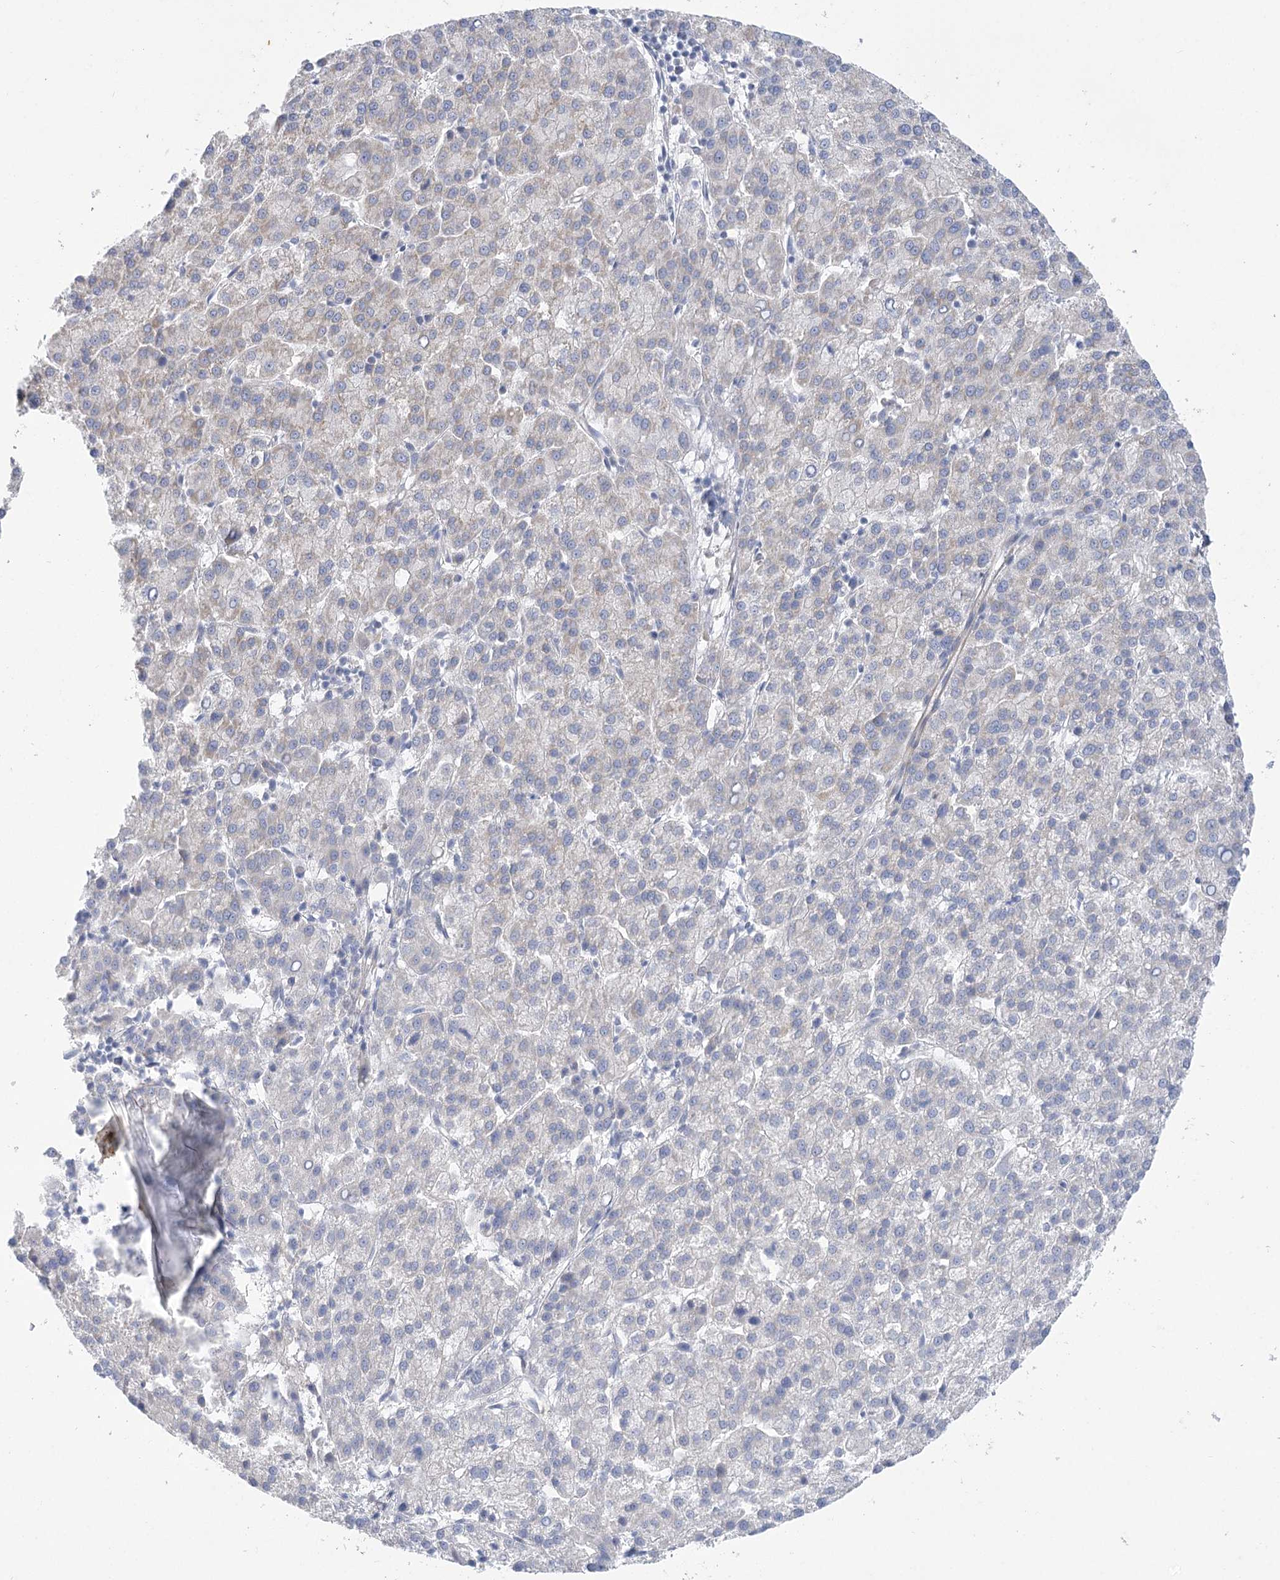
{"staining": {"intensity": "negative", "quantity": "none", "location": "none"}, "tissue": "liver cancer", "cell_type": "Tumor cells", "image_type": "cancer", "snomed": [{"axis": "morphology", "description": "Carcinoma, Hepatocellular, NOS"}, {"axis": "topography", "description": "Liver"}], "caption": "Tumor cells are negative for protein expression in human hepatocellular carcinoma (liver). Nuclei are stained in blue.", "gene": "DHTKD1", "patient": {"sex": "female", "age": 58}}